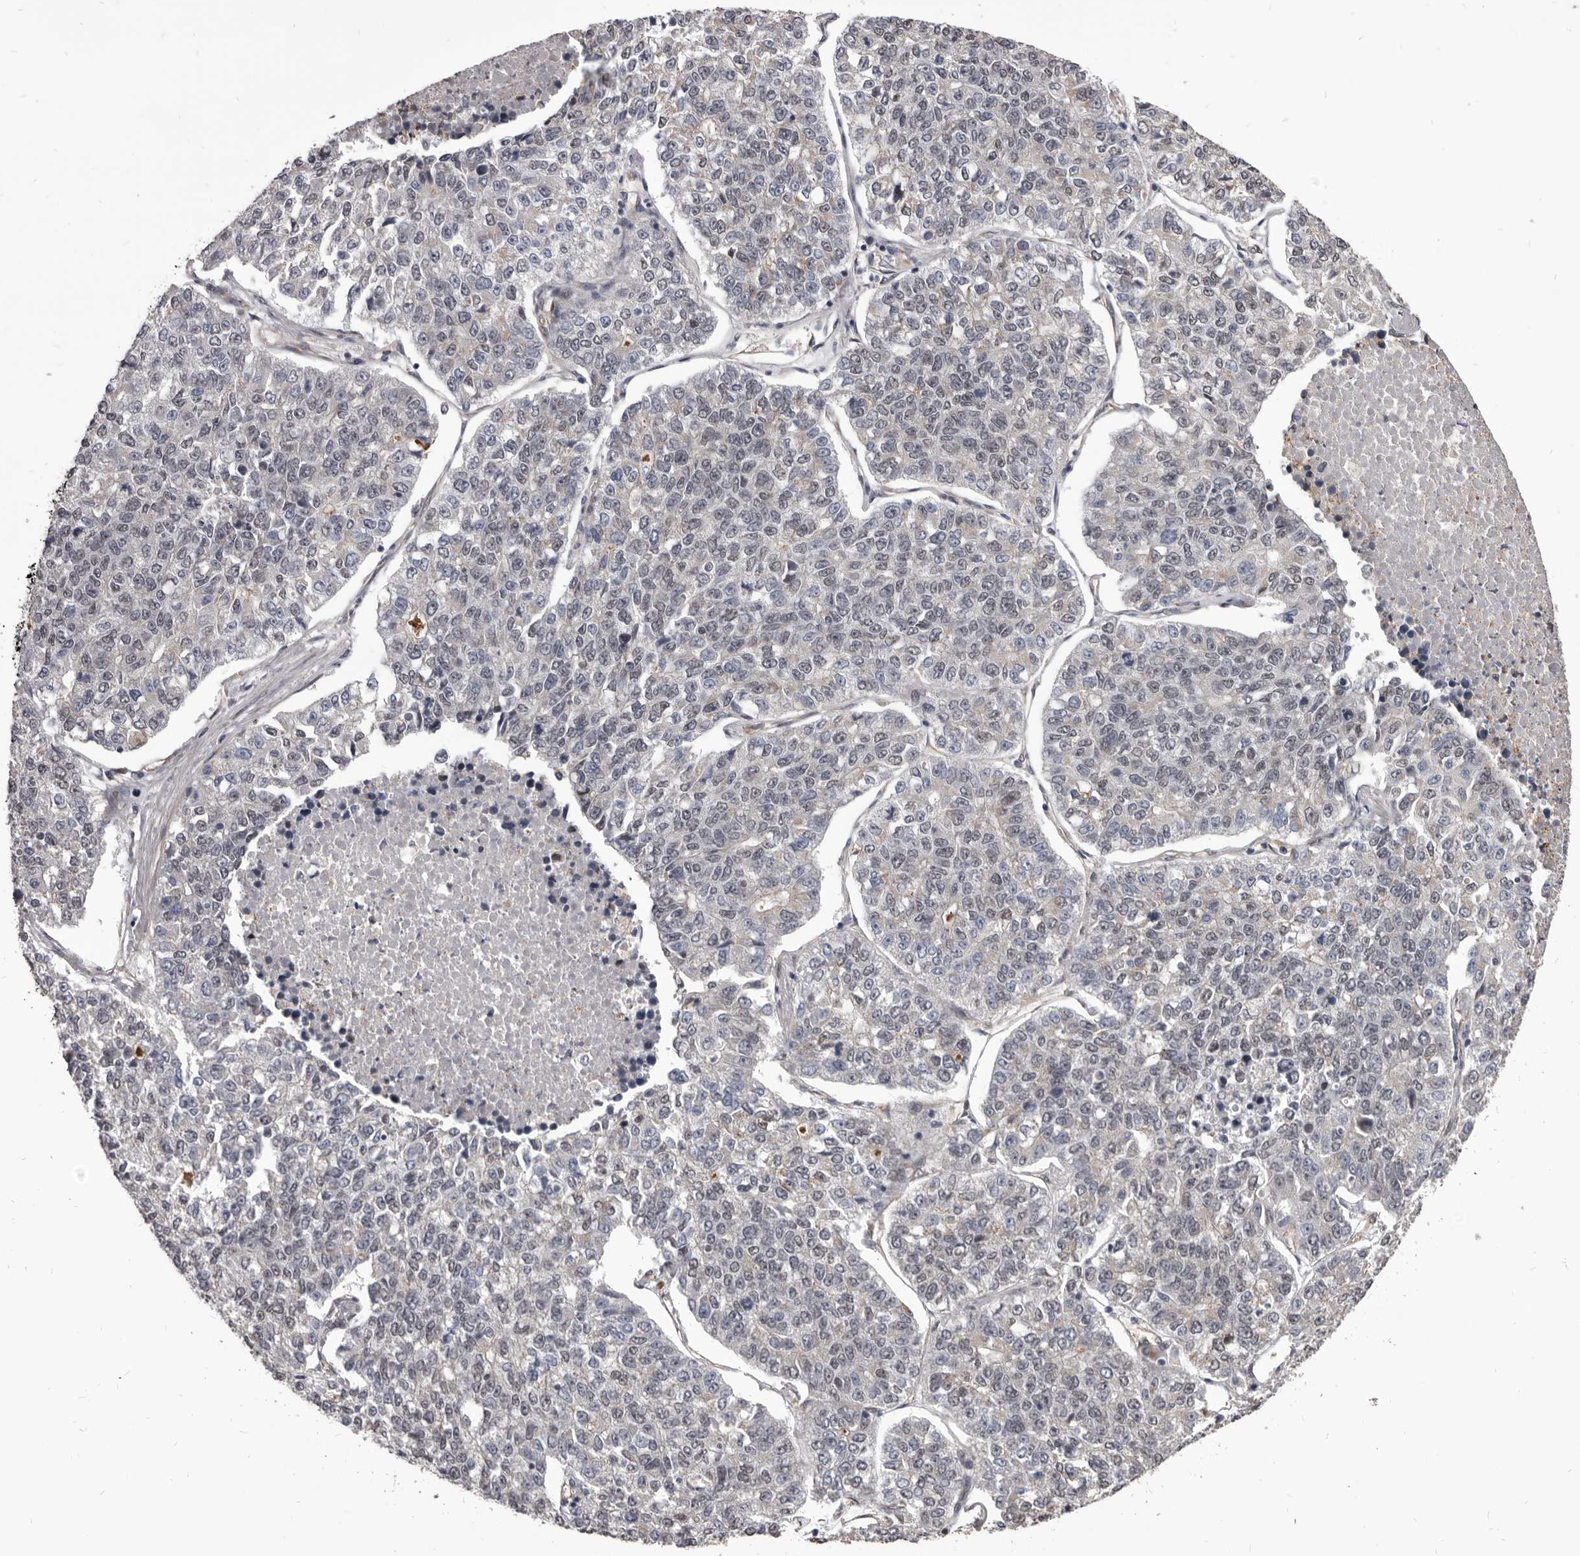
{"staining": {"intensity": "weak", "quantity": "<25%", "location": "cytoplasmic/membranous"}, "tissue": "lung cancer", "cell_type": "Tumor cells", "image_type": "cancer", "snomed": [{"axis": "morphology", "description": "Adenocarcinoma, NOS"}, {"axis": "topography", "description": "Lung"}], "caption": "IHC of human adenocarcinoma (lung) shows no positivity in tumor cells.", "gene": "ADAMTS20", "patient": {"sex": "male", "age": 49}}